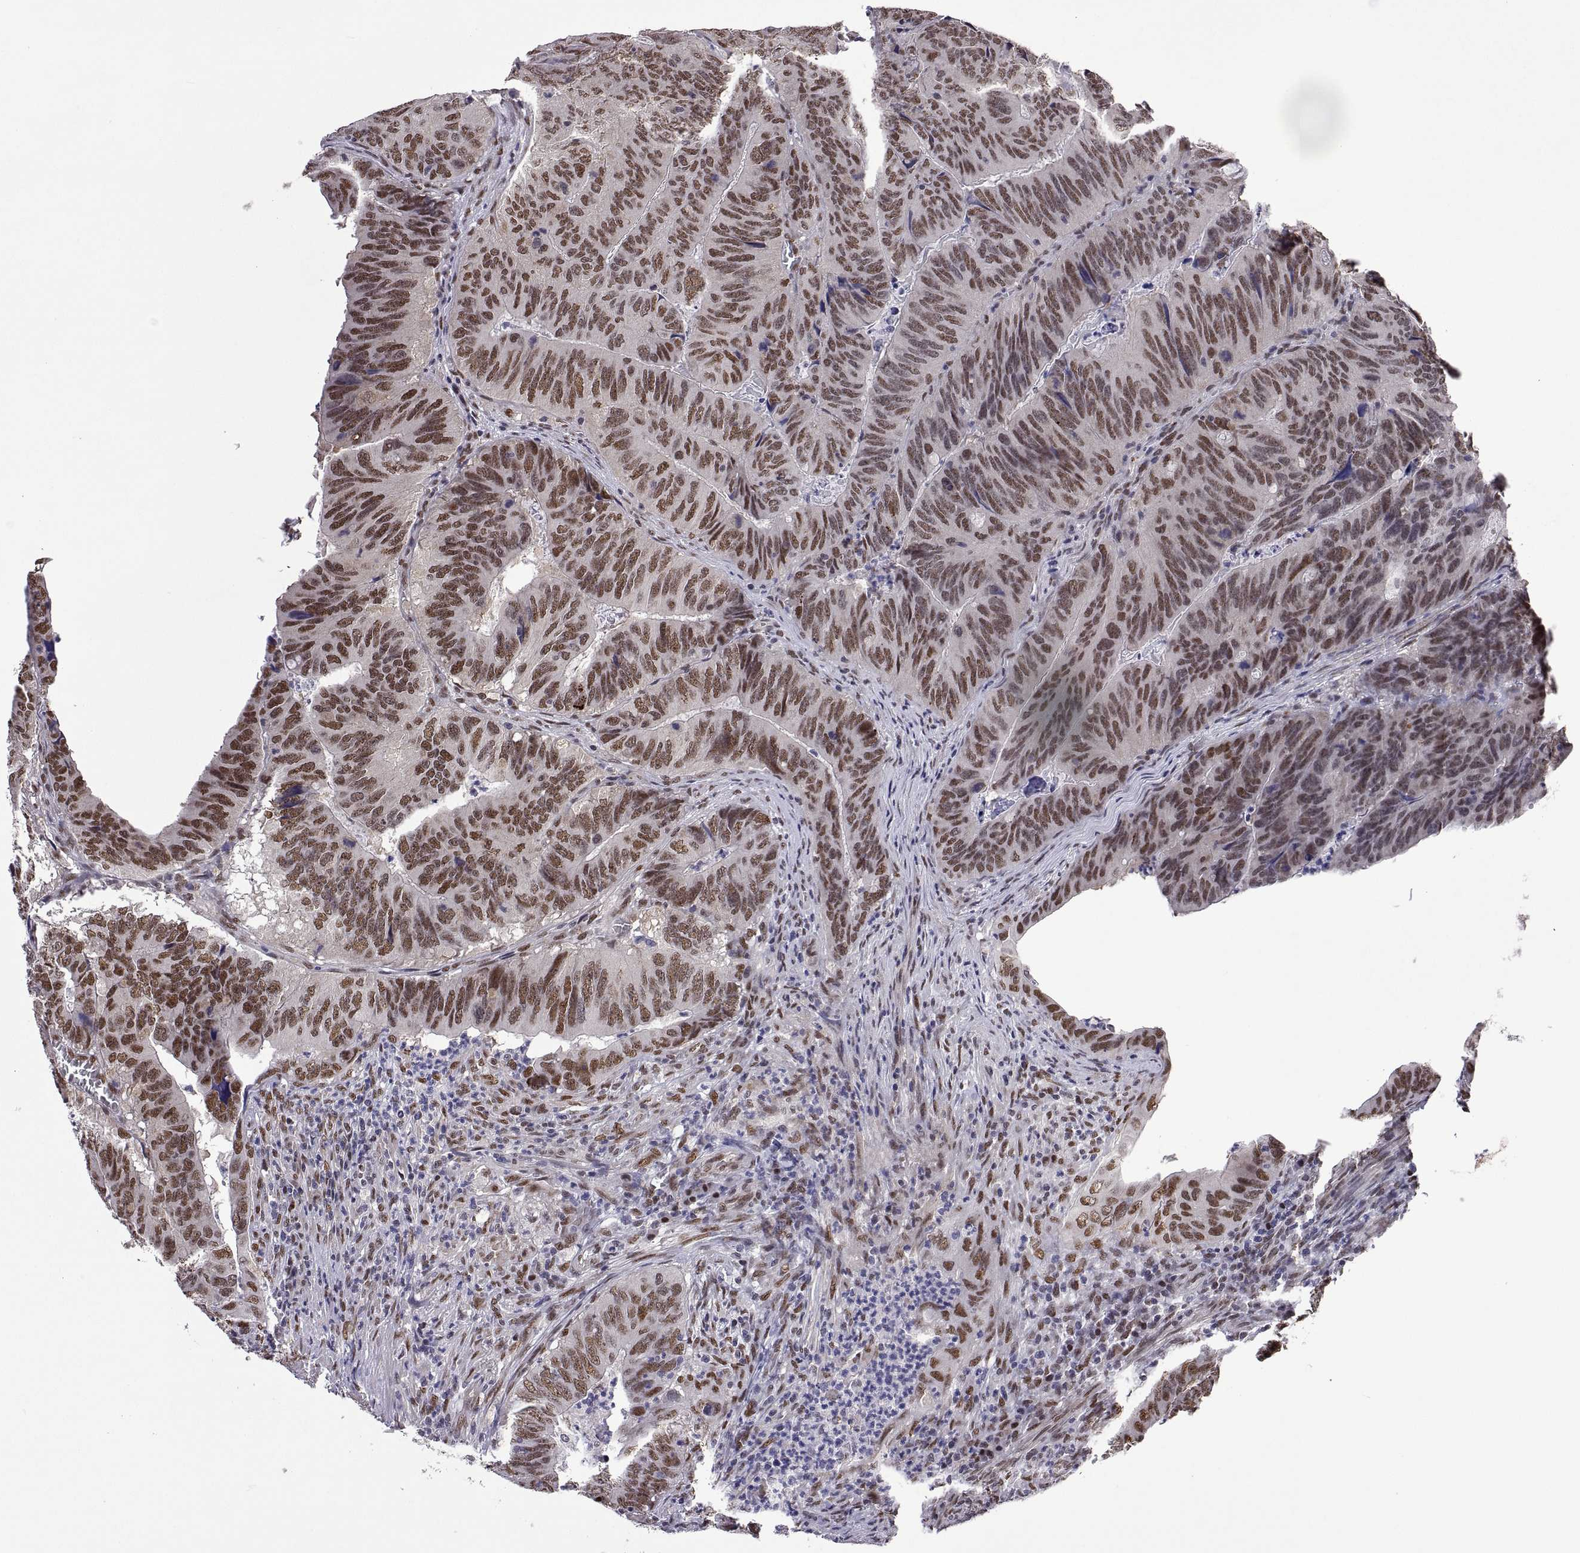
{"staining": {"intensity": "moderate", "quantity": ">75%", "location": "nuclear"}, "tissue": "colorectal cancer", "cell_type": "Tumor cells", "image_type": "cancer", "snomed": [{"axis": "morphology", "description": "Adenocarcinoma, NOS"}, {"axis": "topography", "description": "Colon"}], "caption": "An image of colorectal adenocarcinoma stained for a protein exhibits moderate nuclear brown staining in tumor cells.", "gene": "NR4A1", "patient": {"sex": "male", "age": 79}}